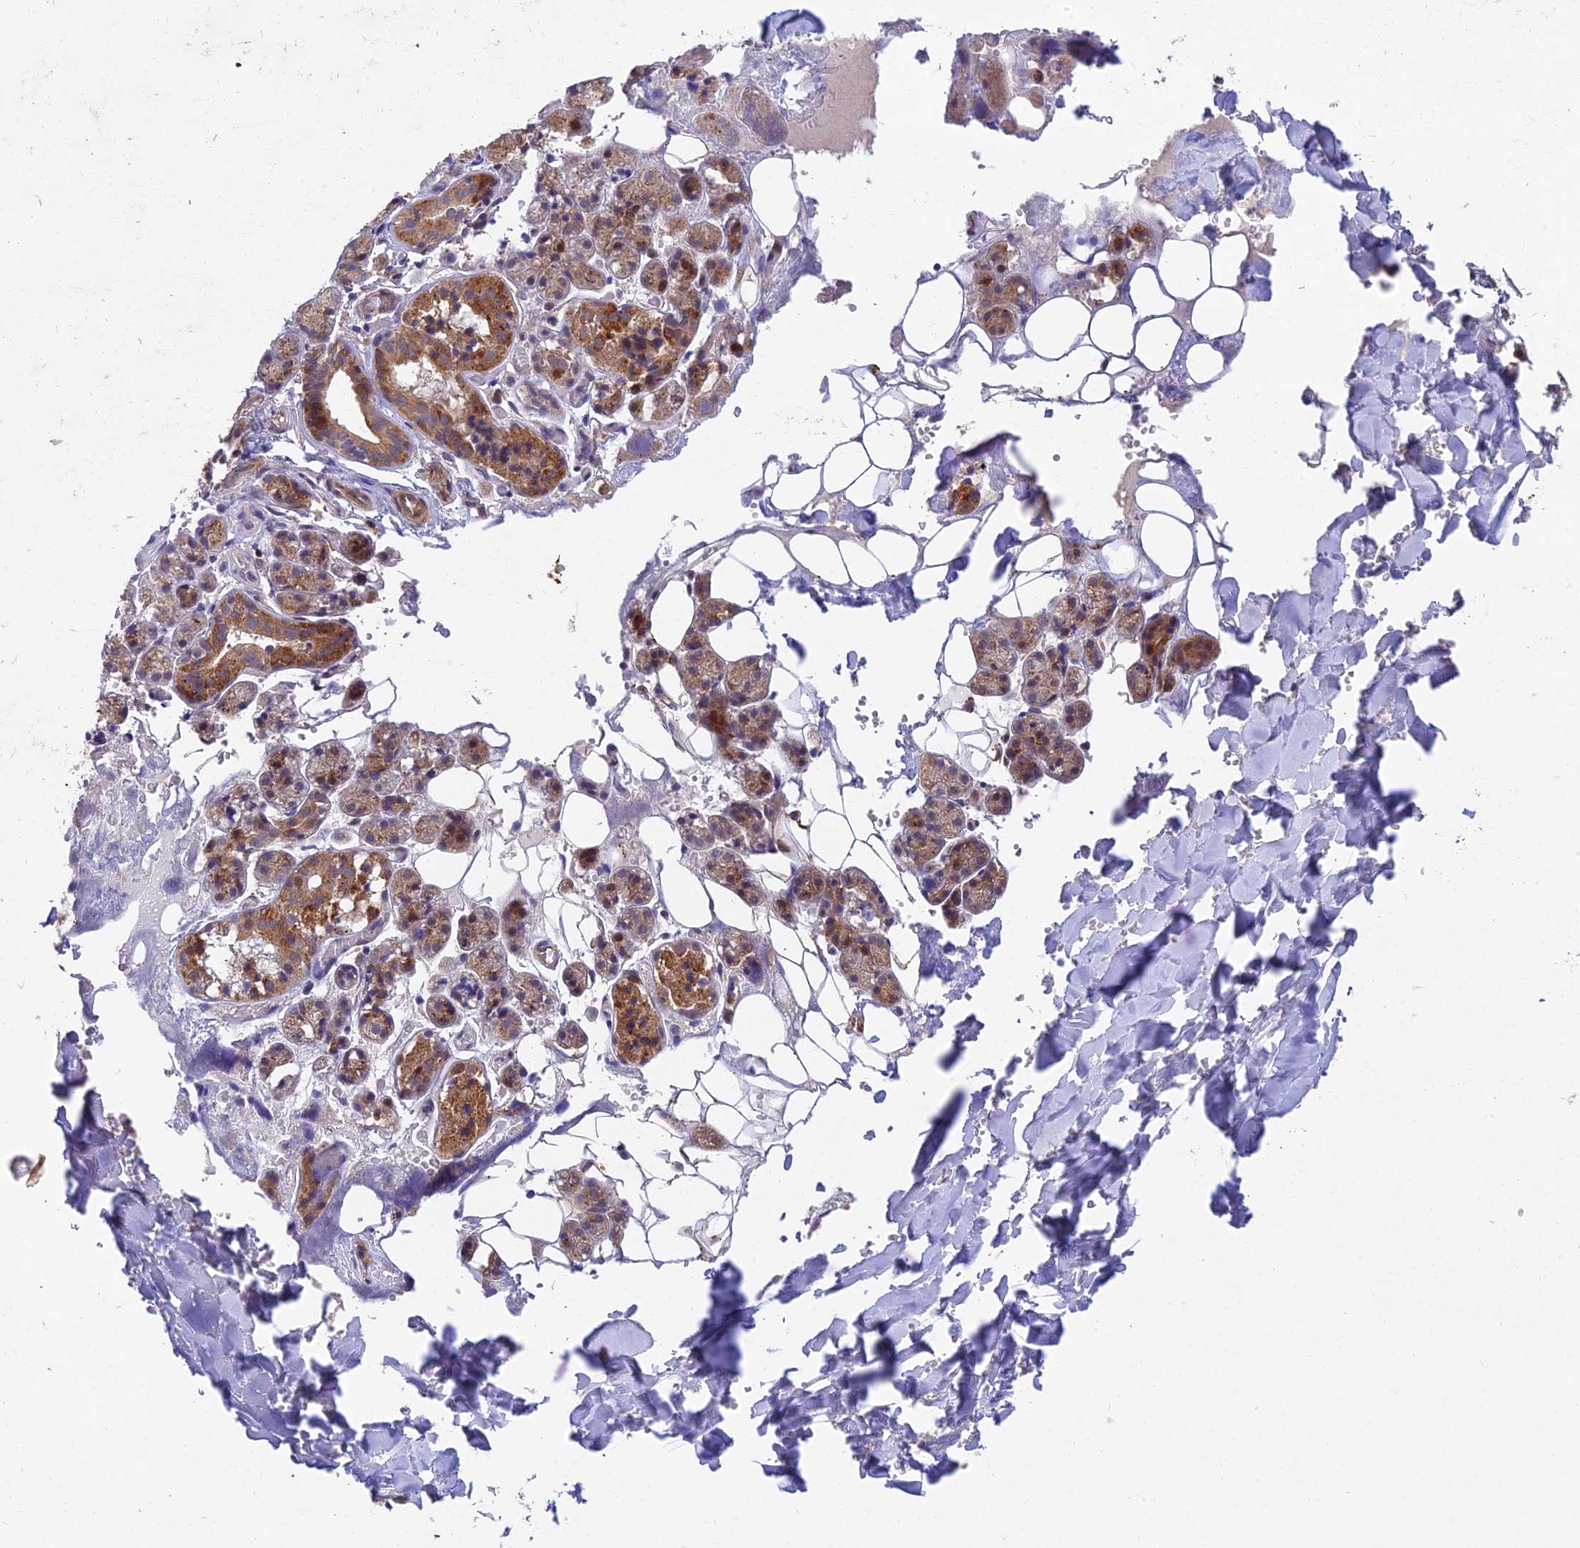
{"staining": {"intensity": "moderate", "quantity": "25%-75%", "location": "cytoplasmic/membranous"}, "tissue": "salivary gland", "cell_type": "Glandular cells", "image_type": "normal", "snomed": [{"axis": "morphology", "description": "Normal tissue, NOS"}, {"axis": "topography", "description": "Salivary gland"}], "caption": "There is medium levels of moderate cytoplasmic/membranous staining in glandular cells of benign salivary gland, as demonstrated by immunohistochemical staining (brown color).", "gene": "NSMCE1", "patient": {"sex": "female", "age": 33}}